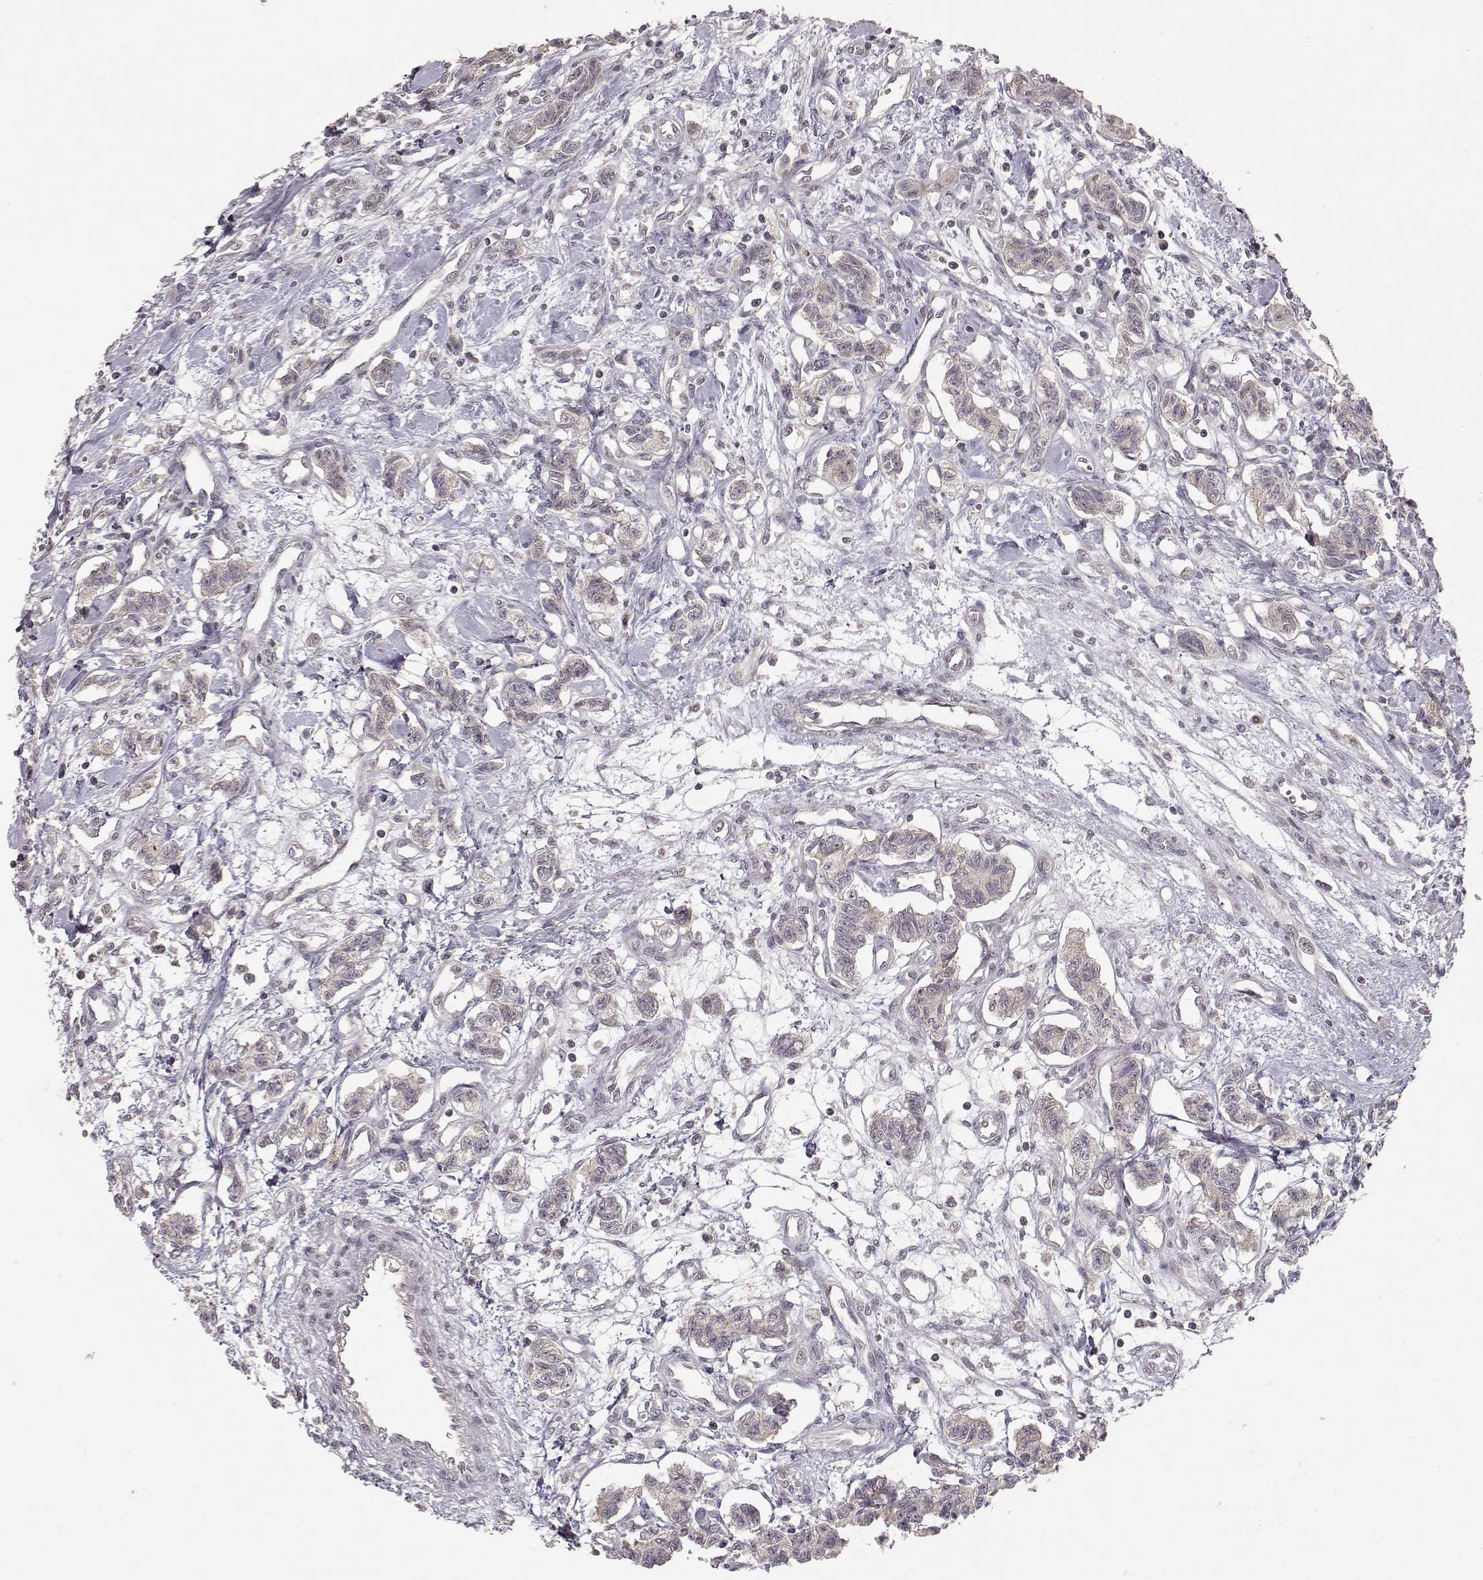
{"staining": {"intensity": "weak", "quantity": "<25%", "location": "cytoplasmic/membranous"}, "tissue": "carcinoid", "cell_type": "Tumor cells", "image_type": "cancer", "snomed": [{"axis": "morphology", "description": "Carcinoid, malignant, NOS"}, {"axis": "topography", "description": "Kidney"}], "caption": "An IHC photomicrograph of malignant carcinoid is shown. There is no staining in tumor cells of malignant carcinoid.", "gene": "PNMT", "patient": {"sex": "female", "age": 41}}